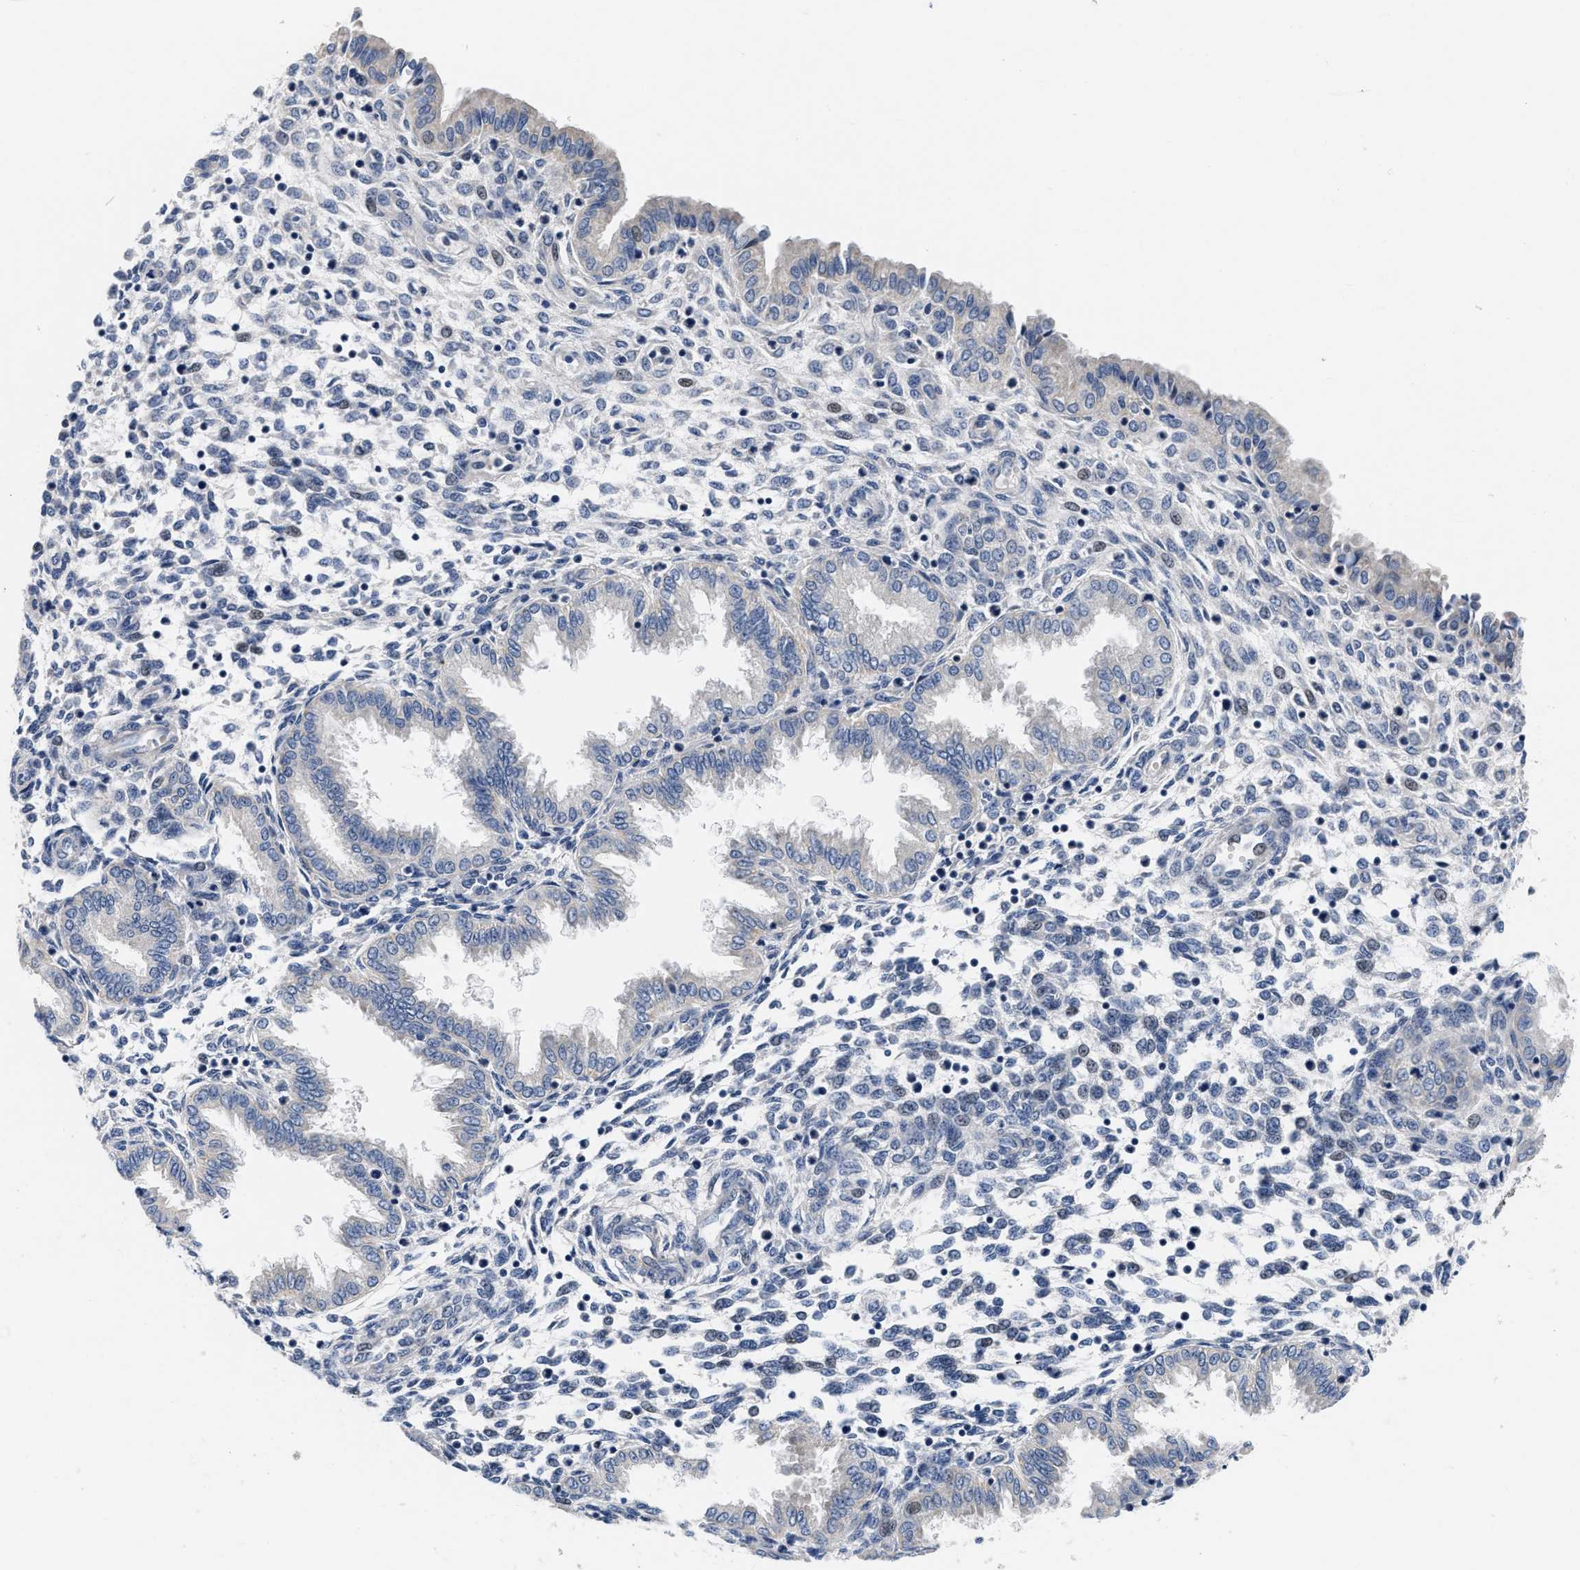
{"staining": {"intensity": "negative", "quantity": "none", "location": "none"}, "tissue": "endometrium", "cell_type": "Cells in endometrial stroma", "image_type": "normal", "snomed": [{"axis": "morphology", "description": "Normal tissue, NOS"}, {"axis": "topography", "description": "Endometrium"}], "caption": "High power microscopy micrograph of an IHC image of unremarkable endometrium, revealing no significant positivity in cells in endometrial stroma. The staining is performed using DAB (3,3'-diaminobenzidine) brown chromogen with nuclei counter-stained in using hematoxylin.", "gene": "PDP1", "patient": {"sex": "female", "age": 33}}